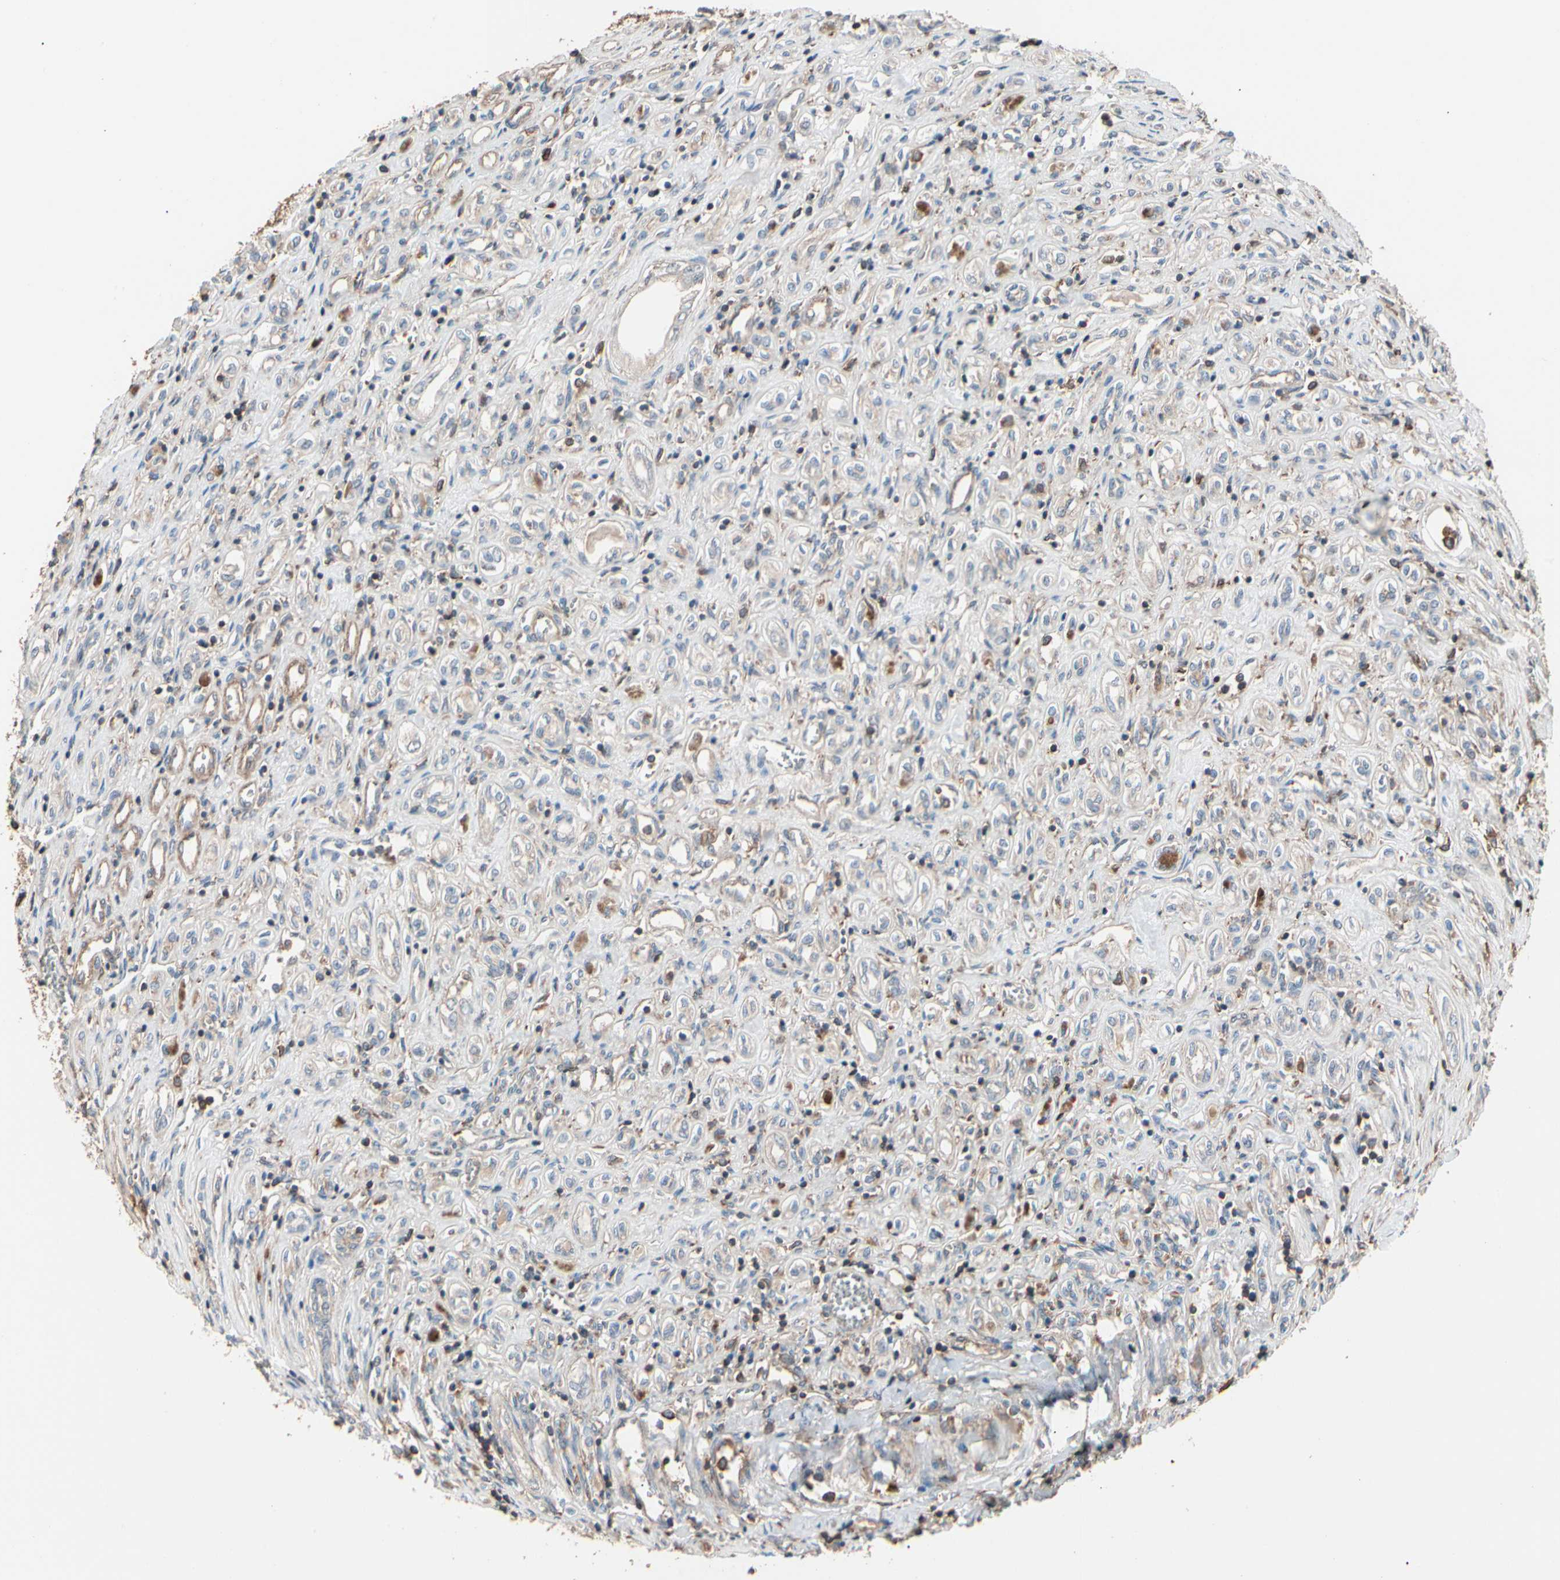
{"staining": {"intensity": "weak", "quantity": "<25%", "location": "cytoplasmic/membranous"}, "tissue": "renal cancer", "cell_type": "Tumor cells", "image_type": "cancer", "snomed": [{"axis": "morphology", "description": "Adenocarcinoma, NOS"}, {"axis": "topography", "description": "Kidney"}], "caption": "Immunohistochemistry (IHC) of renal cancer (adenocarcinoma) demonstrates no positivity in tumor cells.", "gene": "MAPK13", "patient": {"sex": "female", "age": 70}}